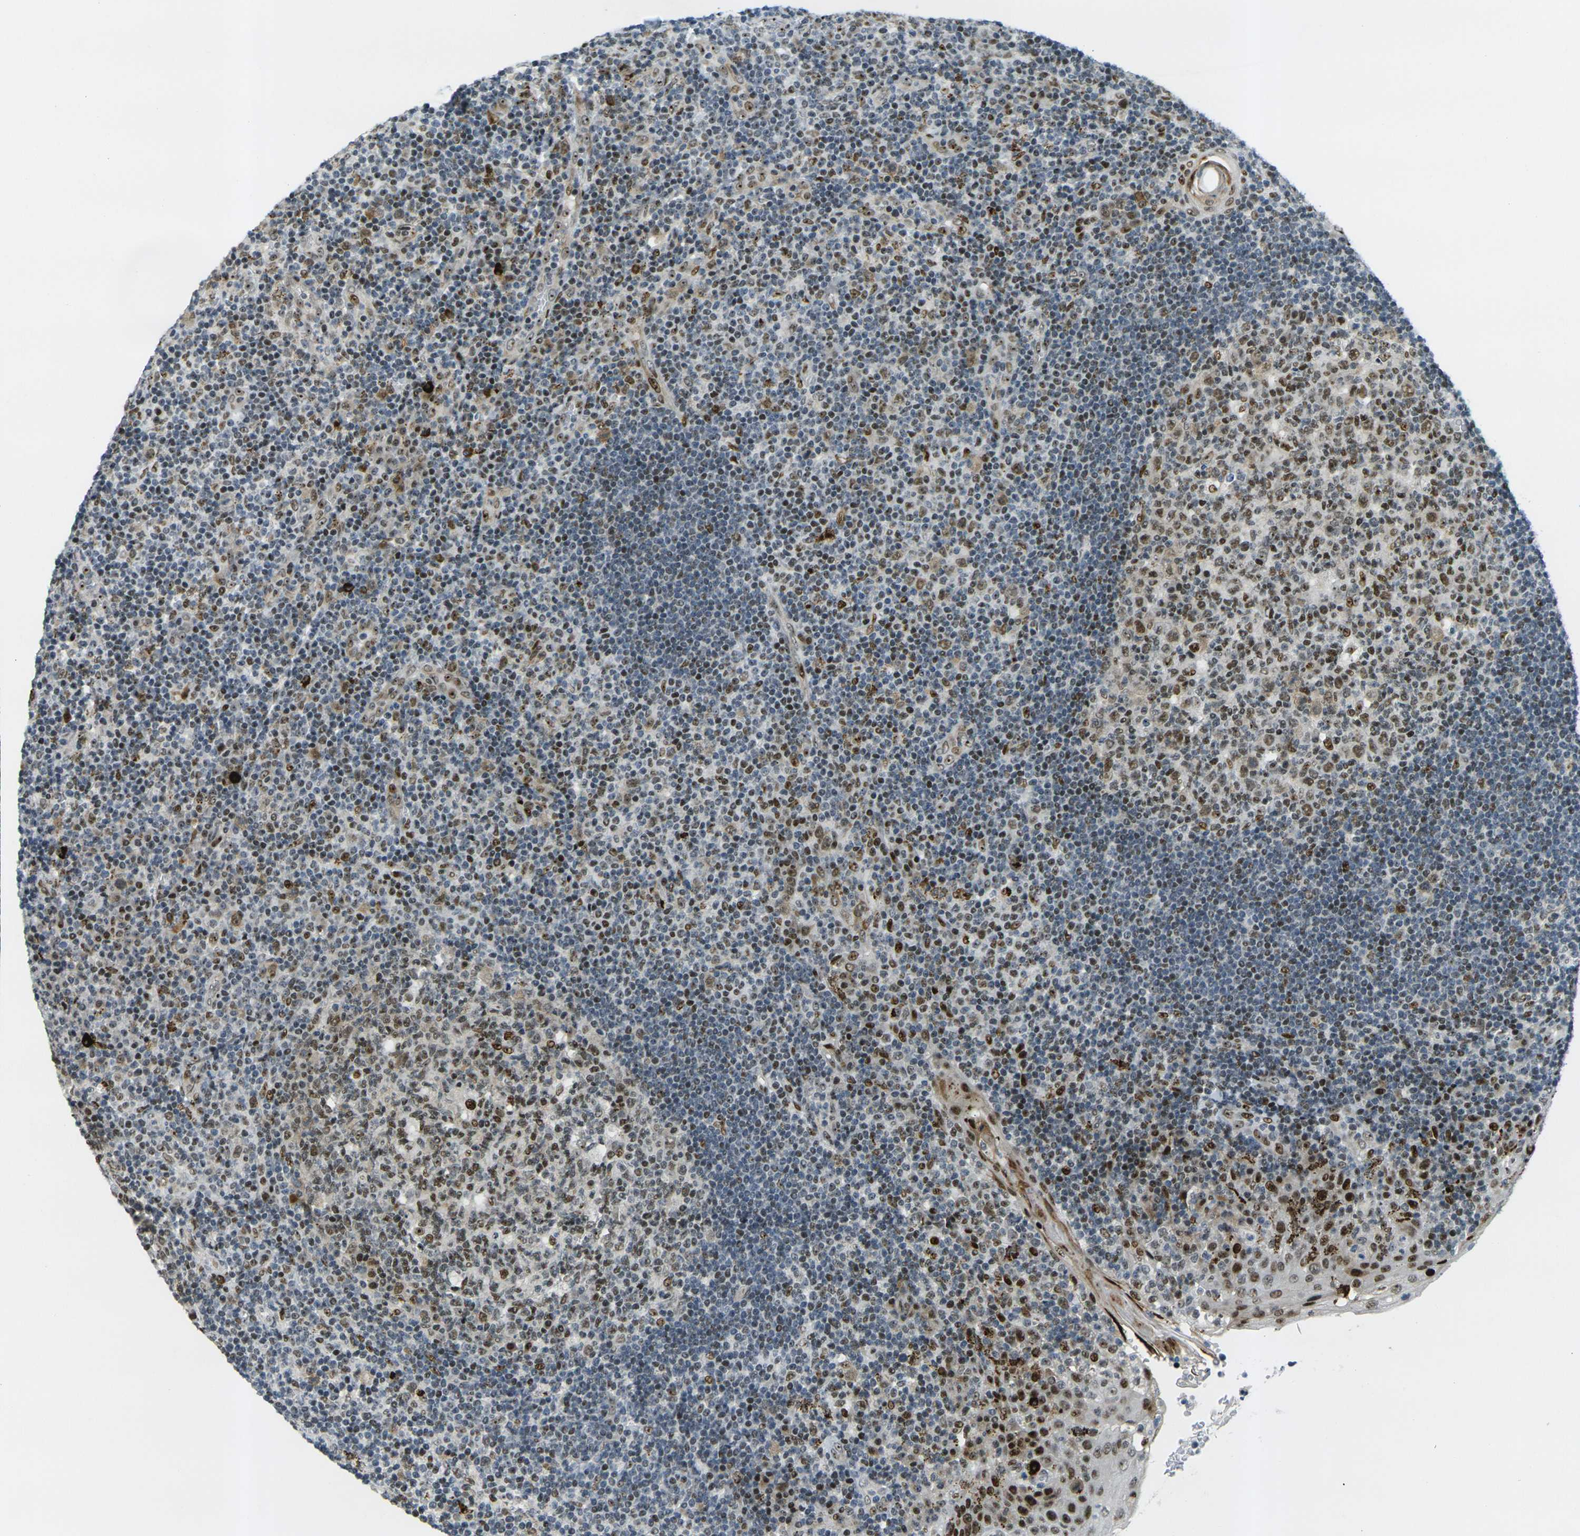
{"staining": {"intensity": "moderate", "quantity": ">75%", "location": "nuclear"}, "tissue": "tonsil", "cell_type": "Germinal center cells", "image_type": "normal", "snomed": [{"axis": "morphology", "description": "Normal tissue, NOS"}, {"axis": "topography", "description": "Tonsil"}], "caption": "Immunohistochemistry (IHC) photomicrograph of unremarkable tonsil stained for a protein (brown), which displays medium levels of moderate nuclear staining in about >75% of germinal center cells.", "gene": "UBE2C", "patient": {"sex": "female", "age": 40}}